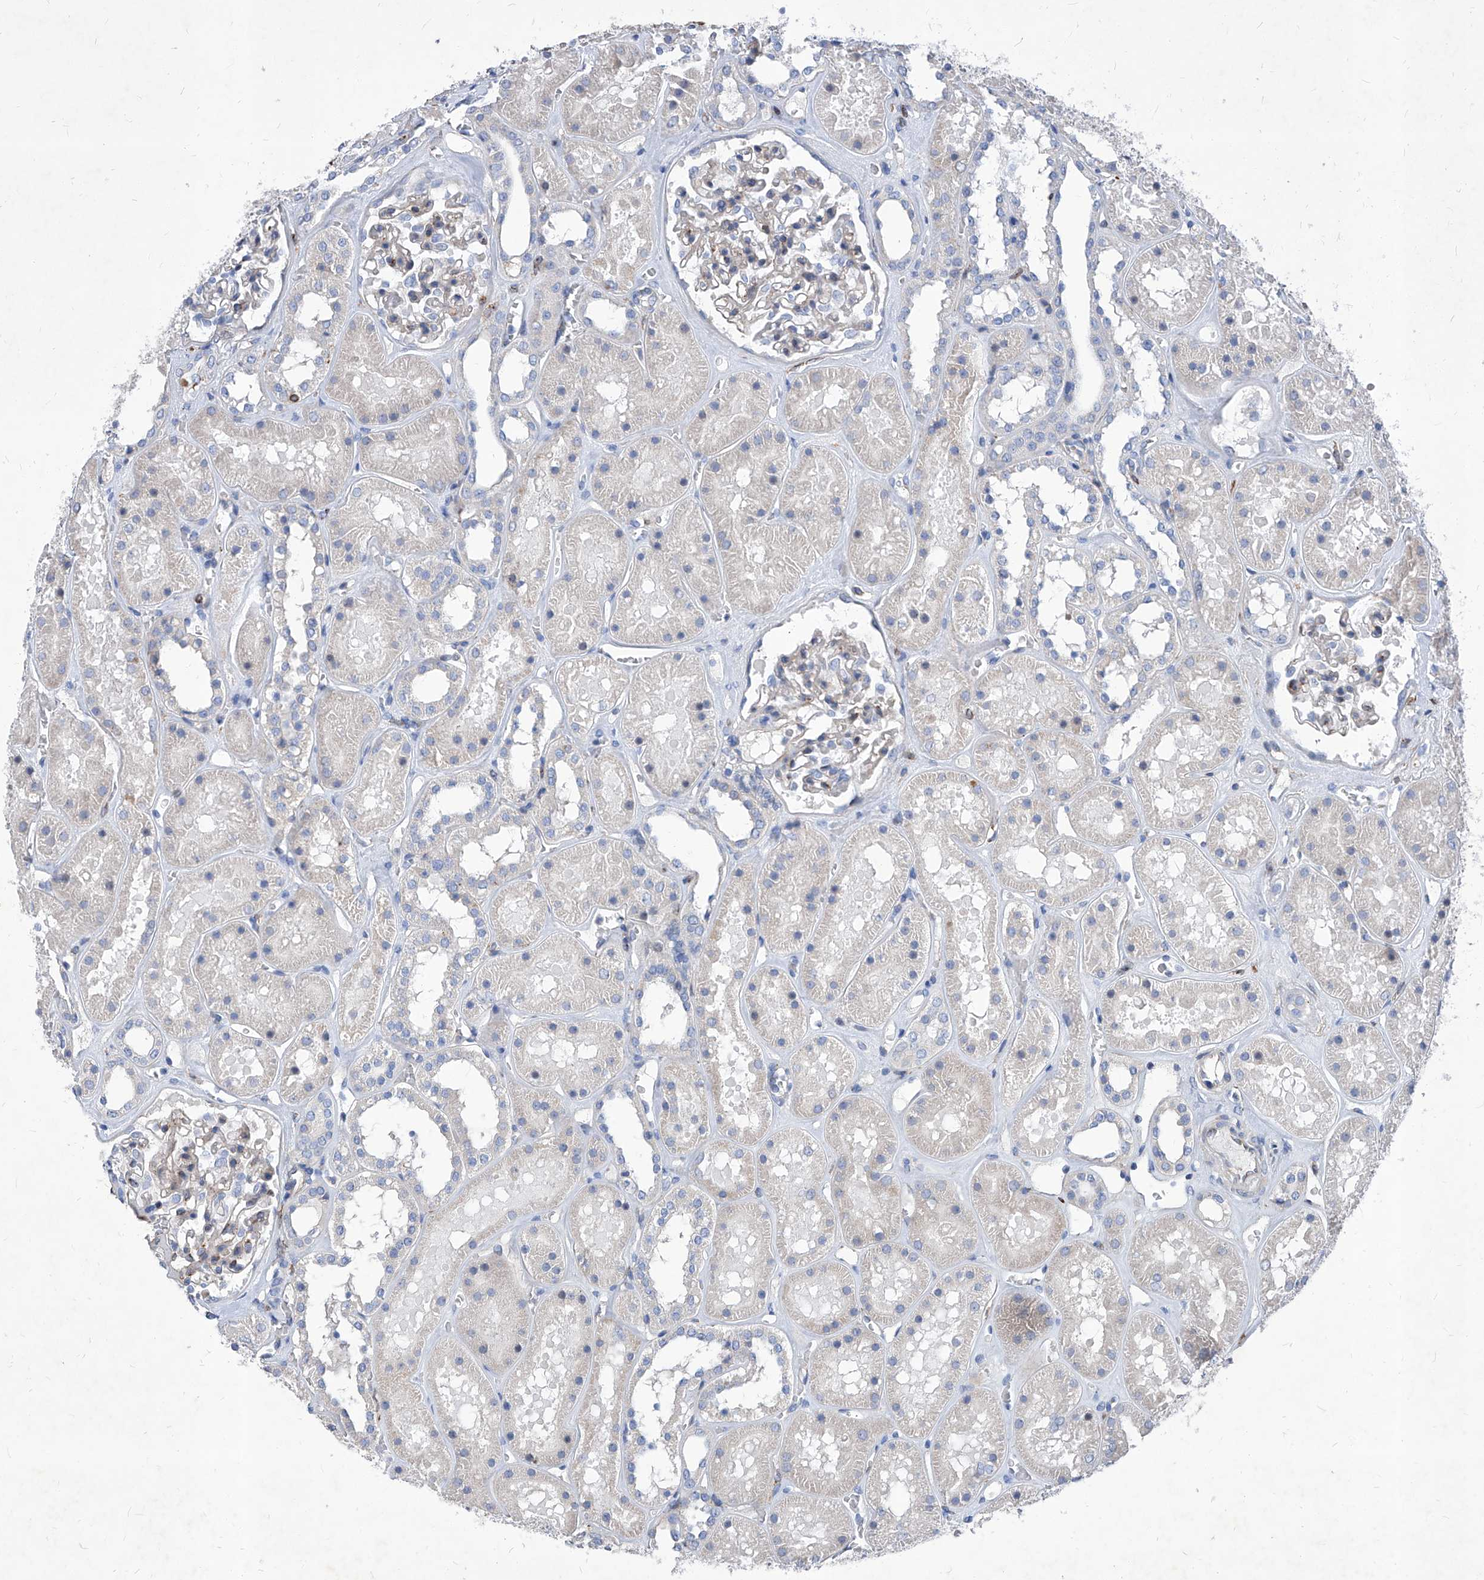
{"staining": {"intensity": "weak", "quantity": "<25%", "location": "cytoplasmic/membranous"}, "tissue": "kidney", "cell_type": "Cells in glomeruli", "image_type": "normal", "snomed": [{"axis": "morphology", "description": "Normal tissue, NOS"}, {"axis": "topography", "description": "Kidney"}], "caption": "The photomicrograph demonstrates no staining of cells in glomeruli in normal kidney.", "gene": "UBOX5", "patient": {"sex": "female", "age": 41}}